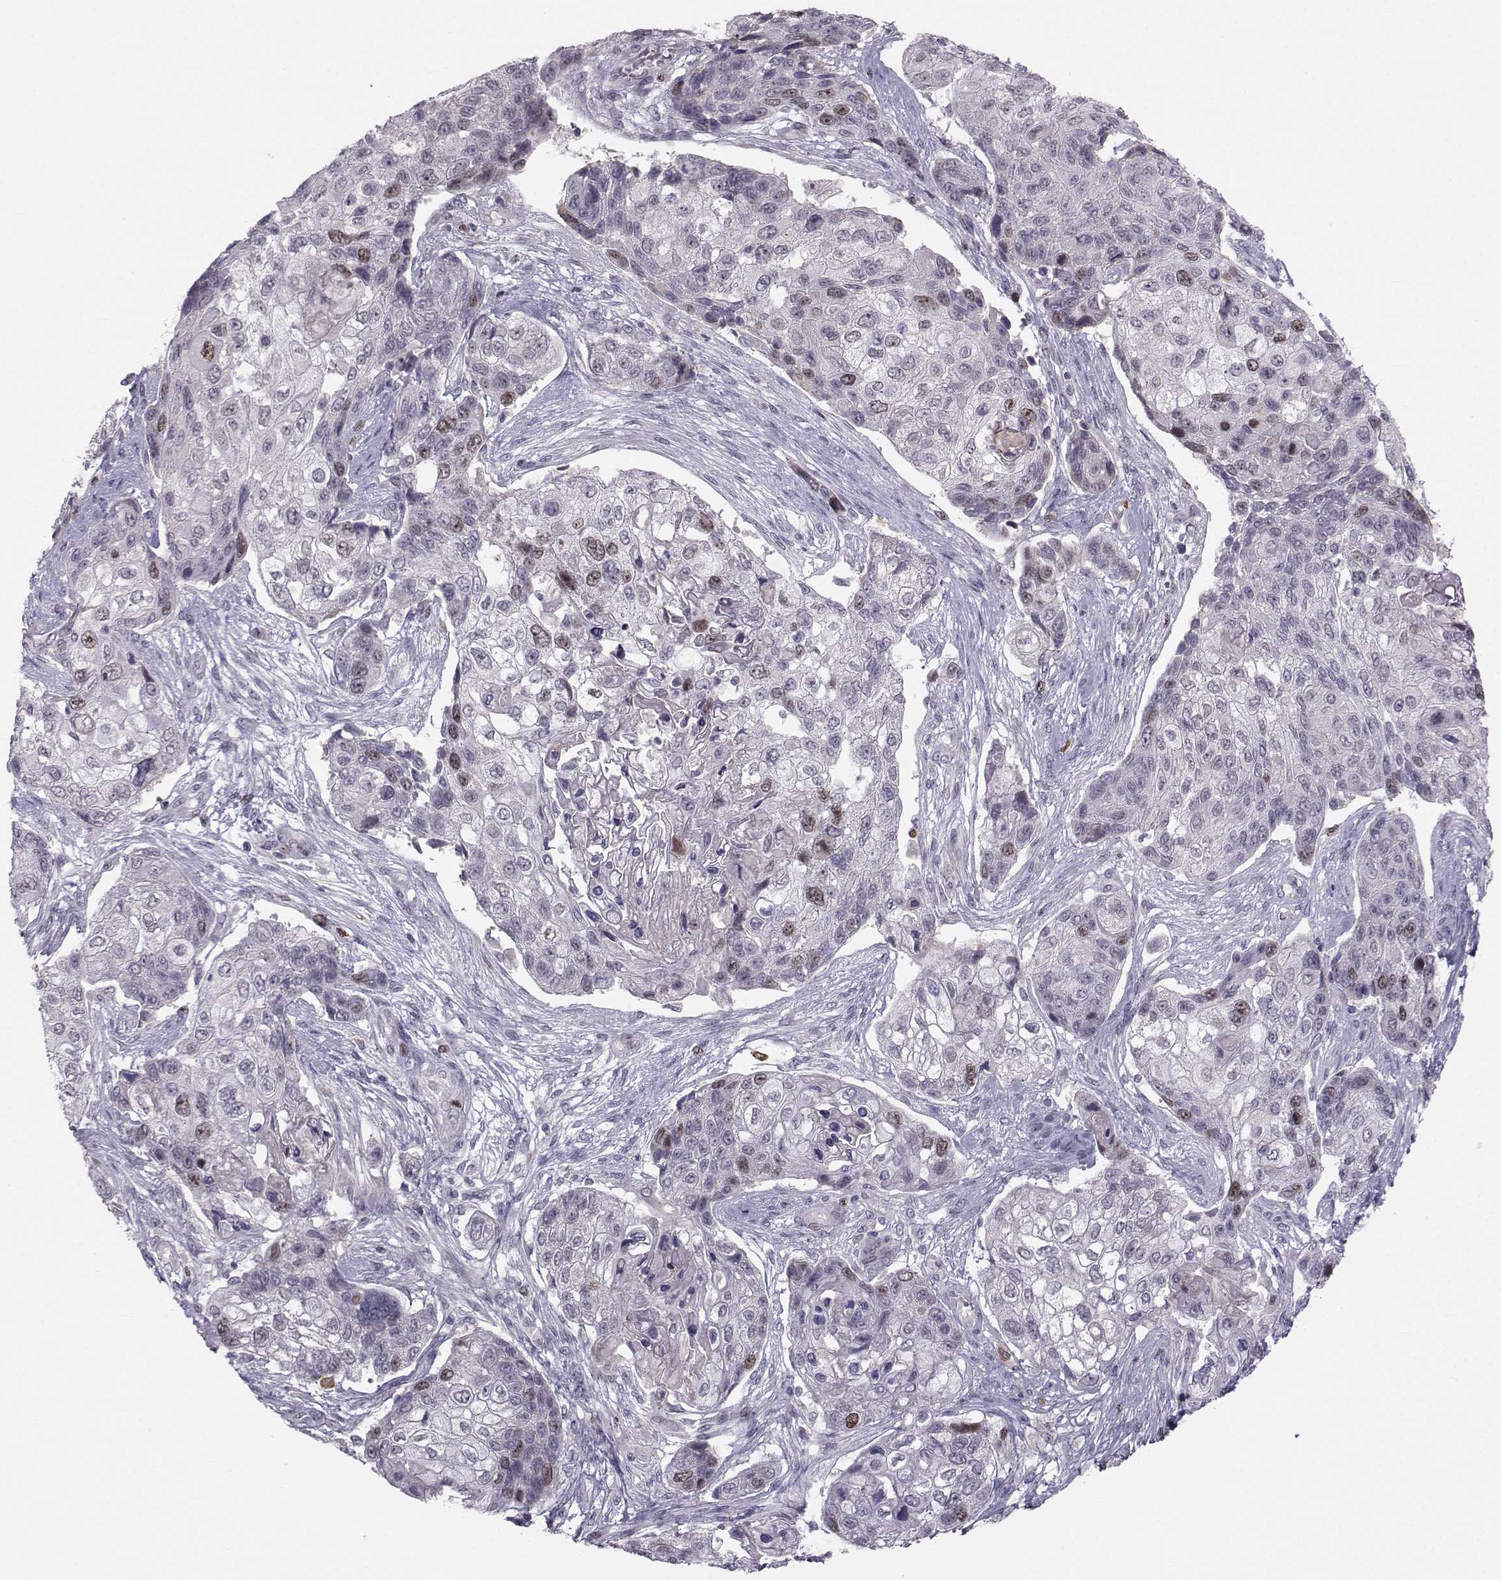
{"staining": {"intensity": "weak", "quantity": "<25%", "location": "nuclear"}, "tissue": "lung cancer", "cell_type": "Tumor cells", "image_type": "cancer", "snomed": [{"axis": "morphology", "description": "Squamous cell carcinoma, NOS"}, {"axis": "topography", "description": "Lung"}], "caption": "DAB immunohistochemical staining of human lung cancer exhibits no significant staining in tumor cells. (Stains: DAB (3,3'-diaminobenzidine) immunohistochemistry (IHC) with hematoxylin counter stain, Microscopy: brightfield microscopy at high magnification).", "gene": "LRP8", "patient": {"sex": "male", "age": 69}}